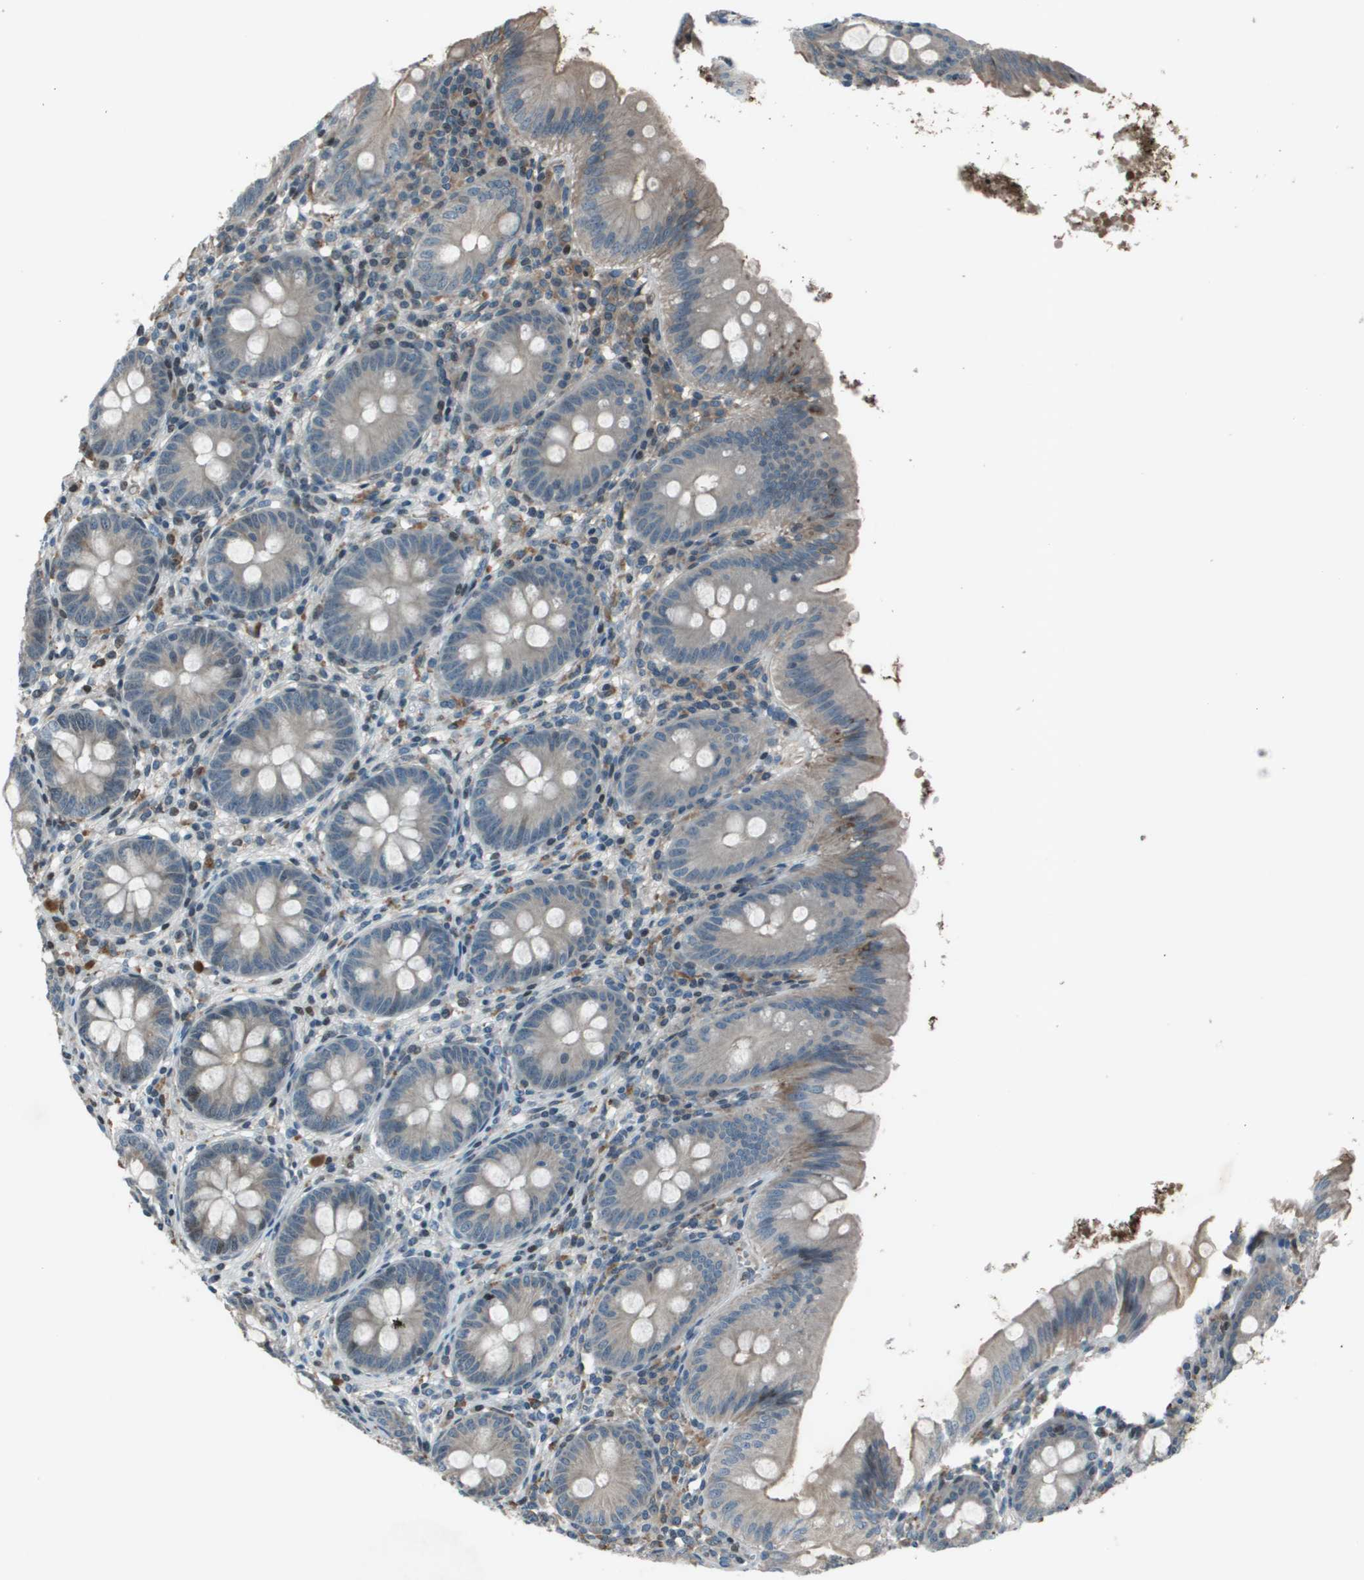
{"staining": {"intensity": "negative", "quantity": "none", "location": "none"}, "tissue": "appendix", "cell_type": "Glandular cells", "image_type": "normal", "snomed": [{"axis": "morphology", "description": "Normal tissue, NOS"}, {"axis": "topography", "description": "Appendix"}], "caption": "Photomicrograph shows no protein expression in glandular cells of benign appendix.", "gene": "CXCL12", "patient": {"sex": "male", "age": 56}}